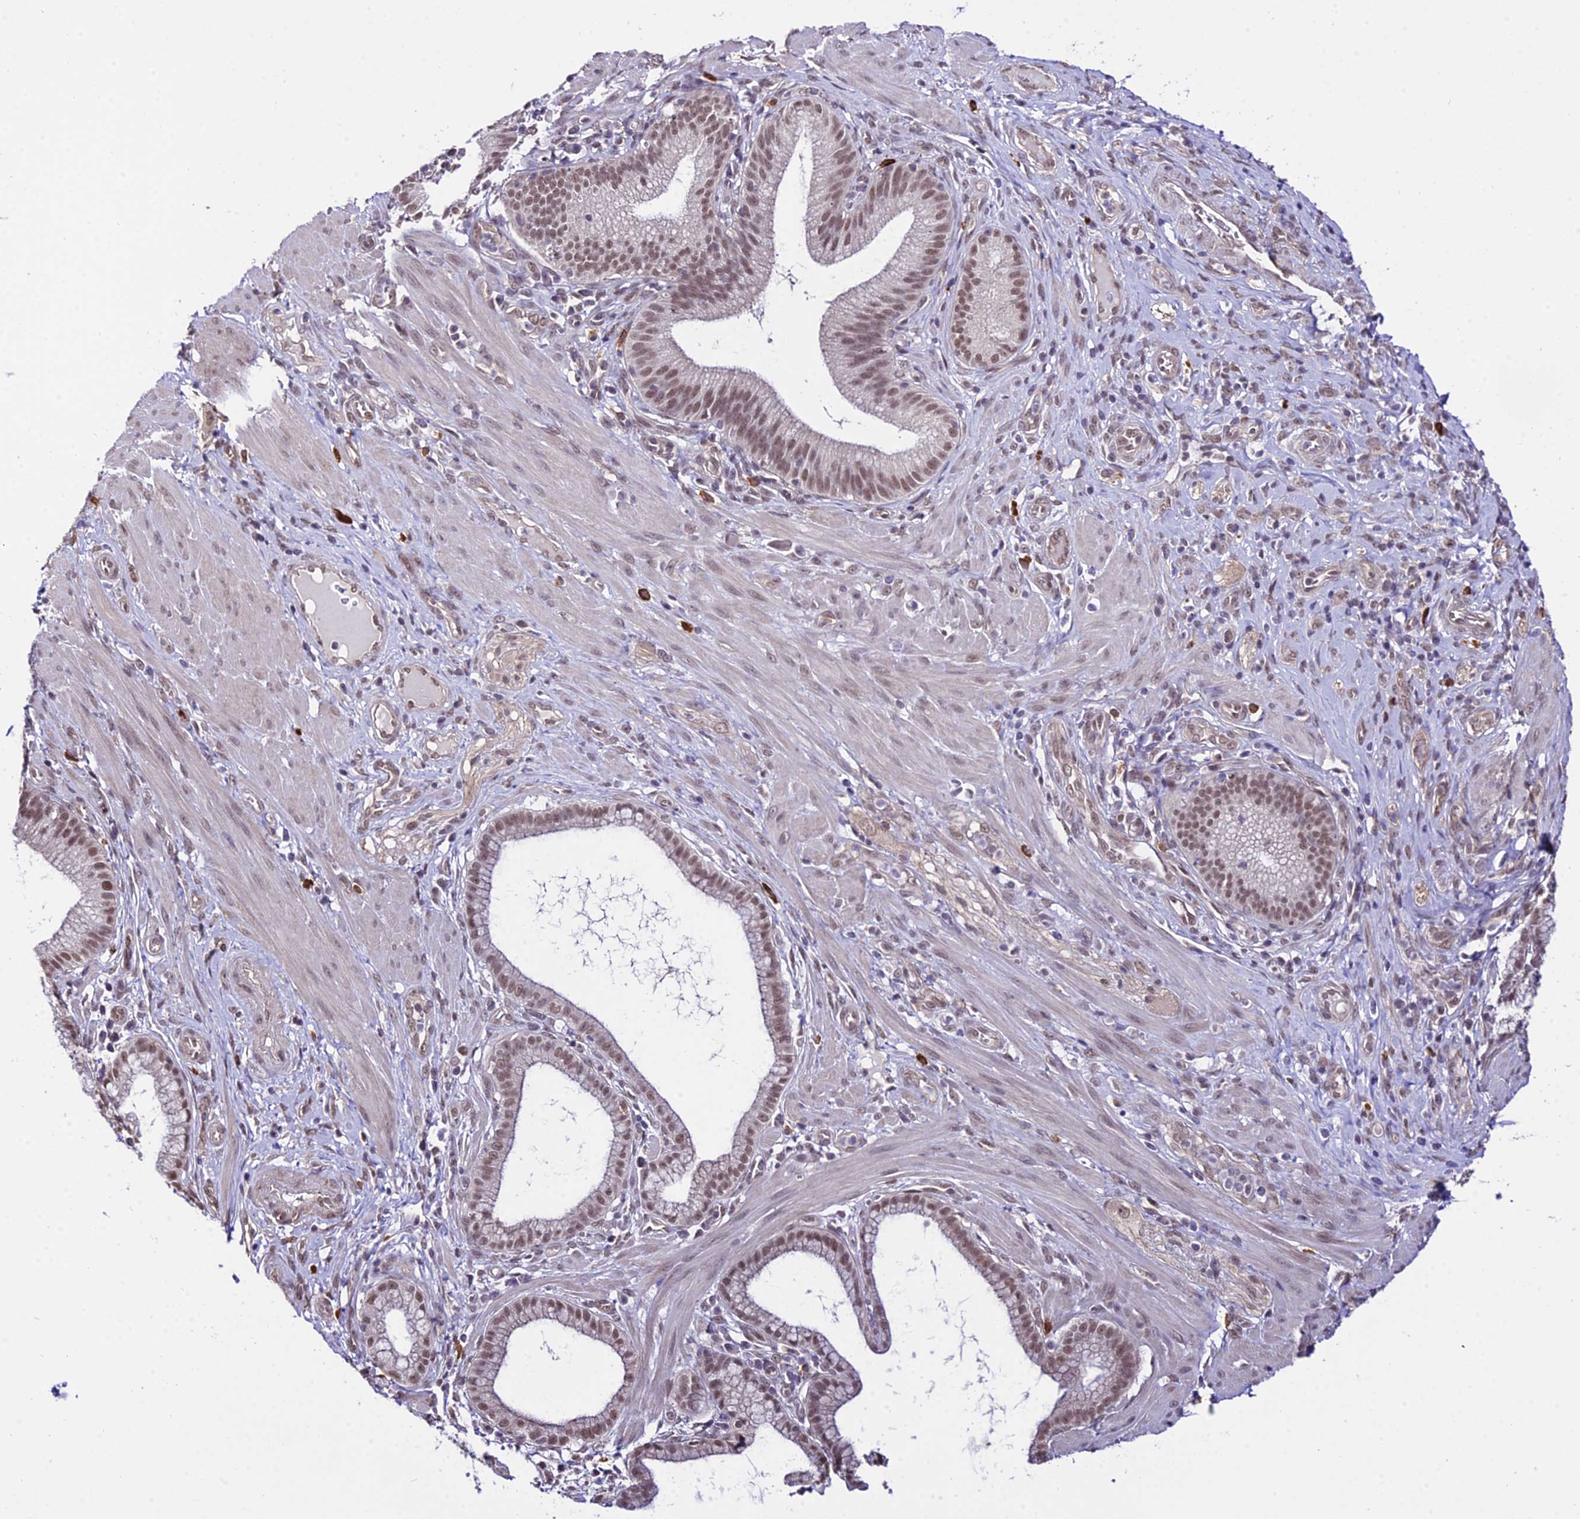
{"staining": {"intensity": "moderate", "quantity": "25%-75%", "location": "nuclear"}, "tissue": "pancreatic cancer", "cell_type": "Tumor cells", "image_type": "cancer", "snomed": [{"axis": "morphology", "description": "Adenocarcinoma, NOS"}, {"axis": "topography", "description": "Pancreas"}], "caption": "Immunohistochemical staining of human pancreatic cancer (adenocarcinoma) demonstrates medium levels of moderate nuclear expression in approximately 25%-75% of tumor cells. (brown staining indicates protein expression, while blue staining denotes nuclei).", "gene": "POLR2I", "patient": {"sex": "male", "age": 72}}